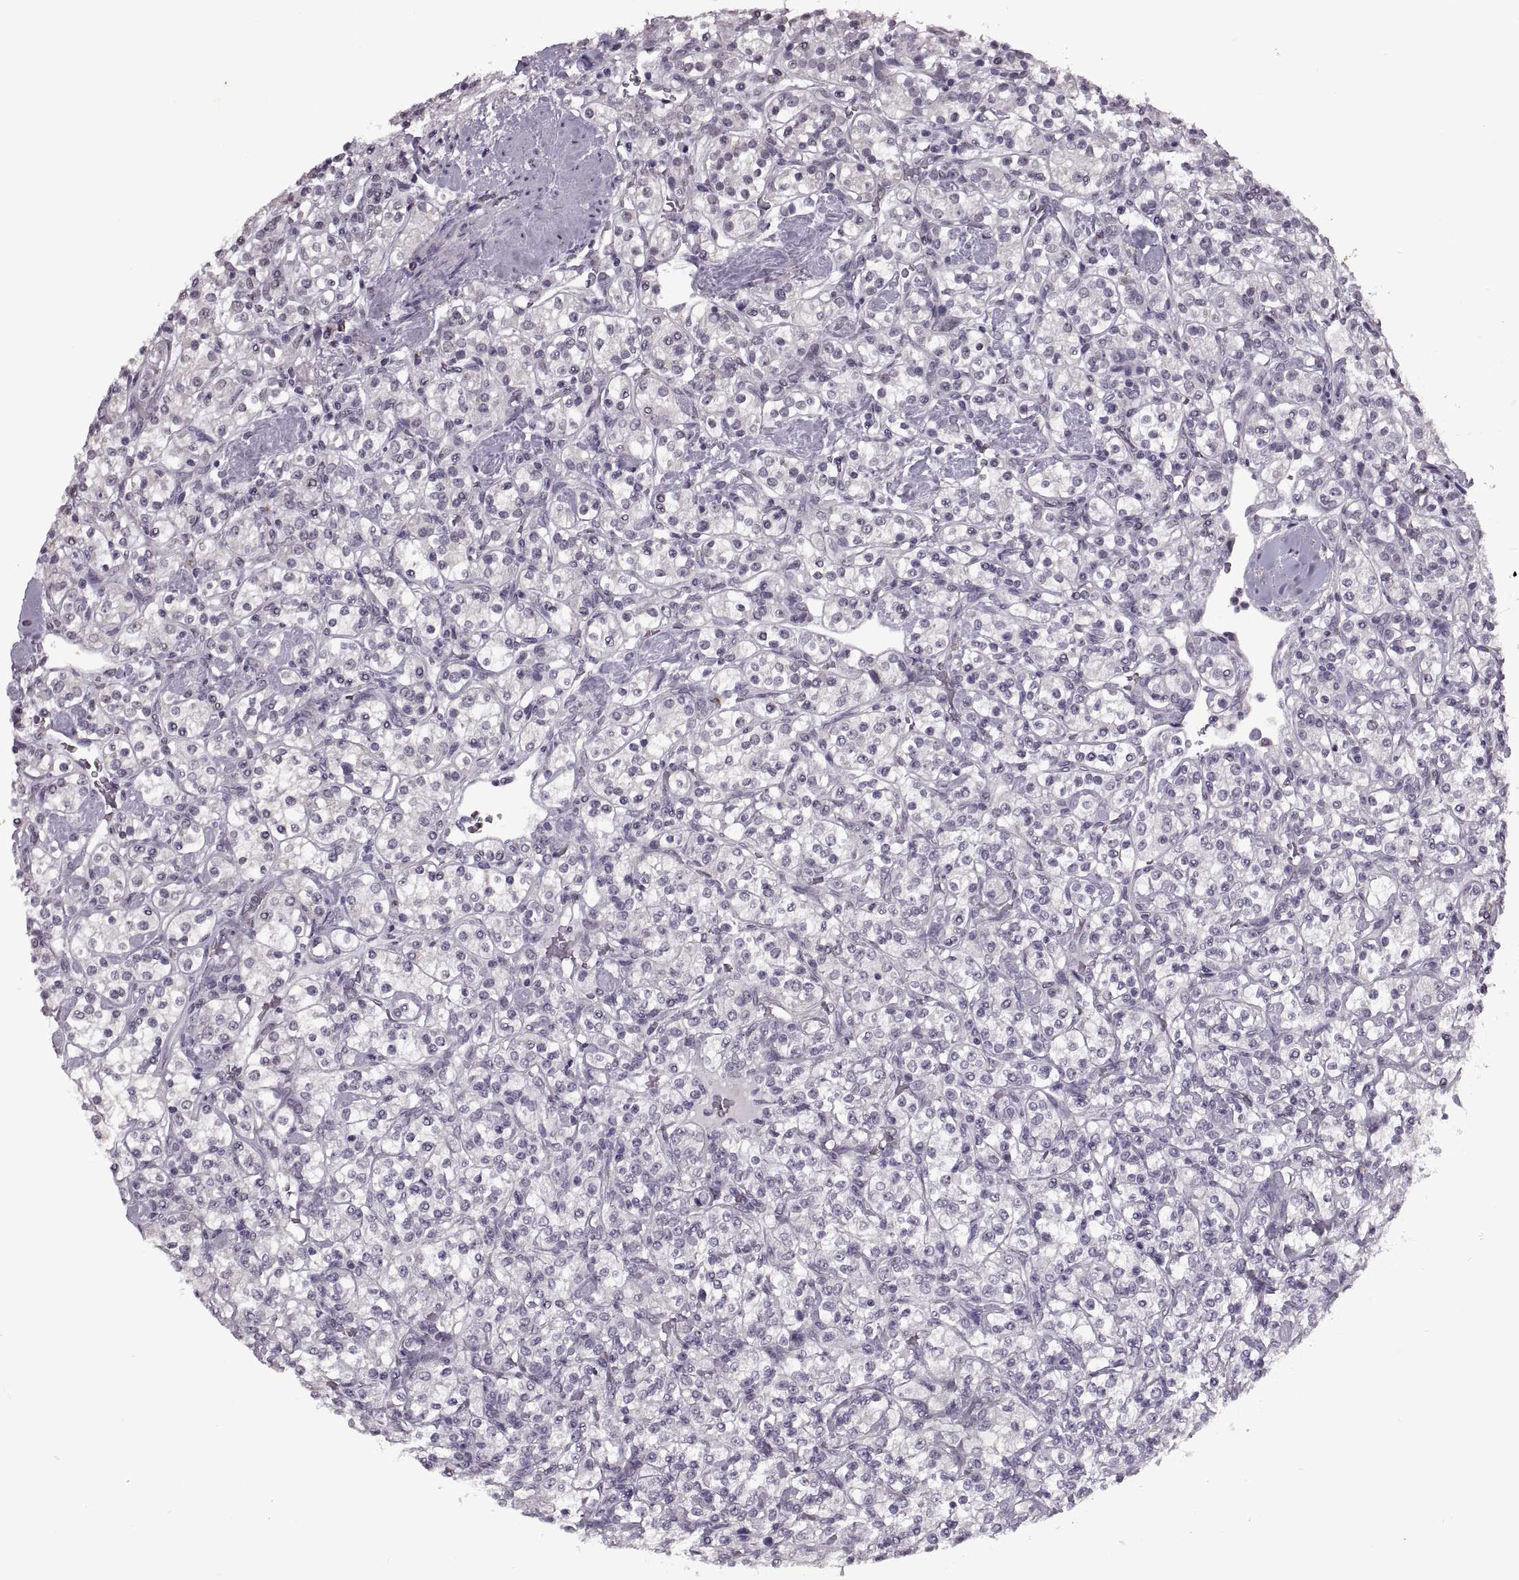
{"staining": {"intensity": "negative", "quantity": "none", "location": "none"}, "tissue": "renal cancer", "cell_type": "Tumor cells", "image_type": "cancer", "snomed": [{"axis": "morphology", "description": "Adenocarcinoma, NOS"}, {"axis": "topography", "description": "Kidney"}], "caption": "Immunohistochemical staining of human renal adenocarcinoma demonstrates no significant staining in tumor cells.", "gene": "PRSS37", "patient": {"sex": "male", "age": 77}}